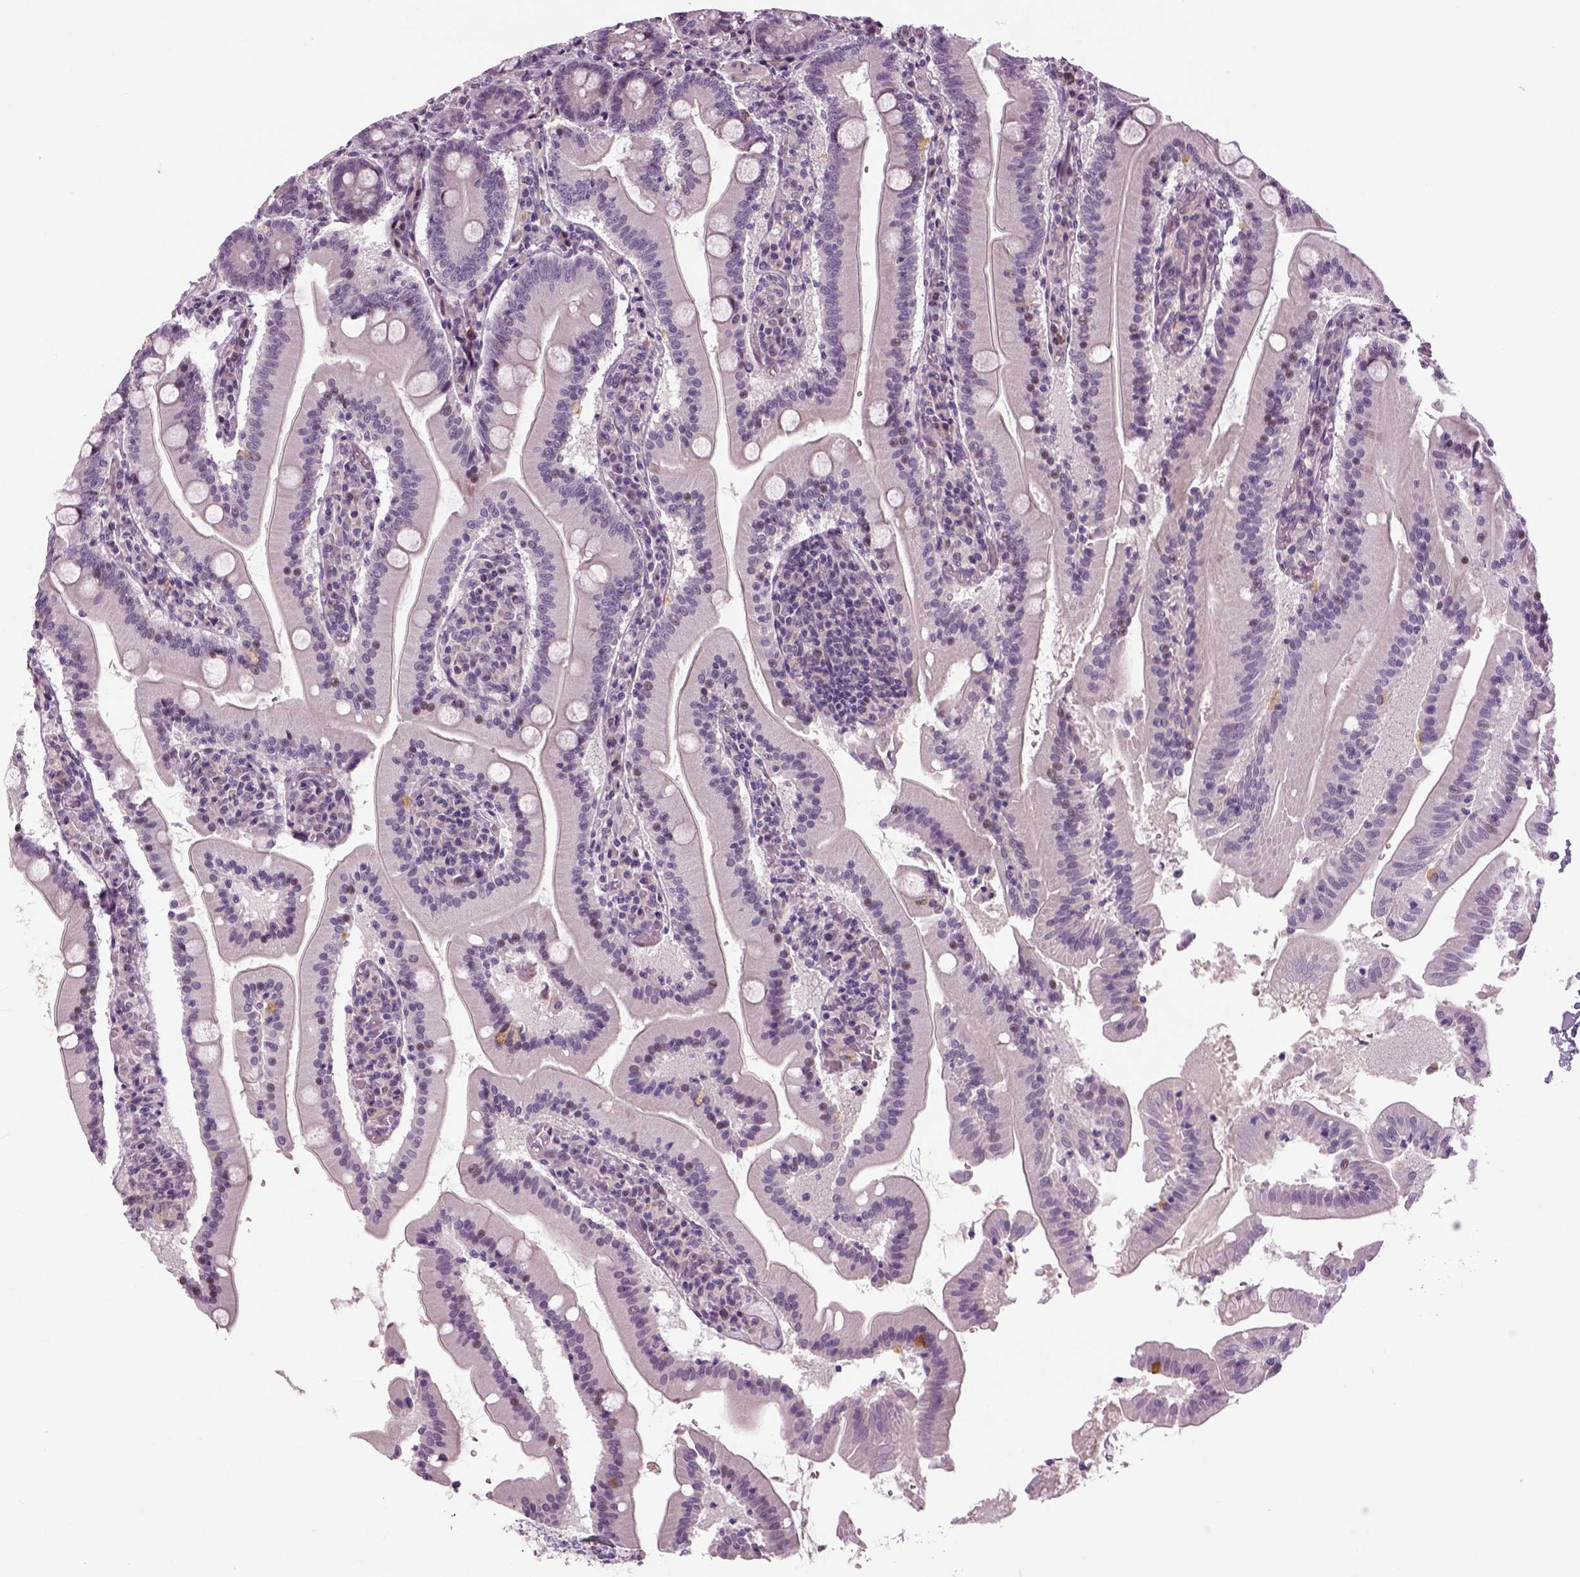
{"staining": {"intensity": "negative", "quantity": "none", "location": "none"}, "tissue": "small intestine", "cell_type": "Glandular cells", "image_type": "normal", "snomed": [{"axis": "morphology", "description": "Normal tissue, NOS"}, {"axis": "topography", "description": "Small intestine"}], "caption": "Photomicrograph shows no significant protein expression in glandular cells of normal small intestine. (DAB (3,3'-diaminobenzidine) immunohistochemistry with hematoxylin counter stain).", "gene": "NECAB1", "patient": {"sex": "male", "age": 37}}